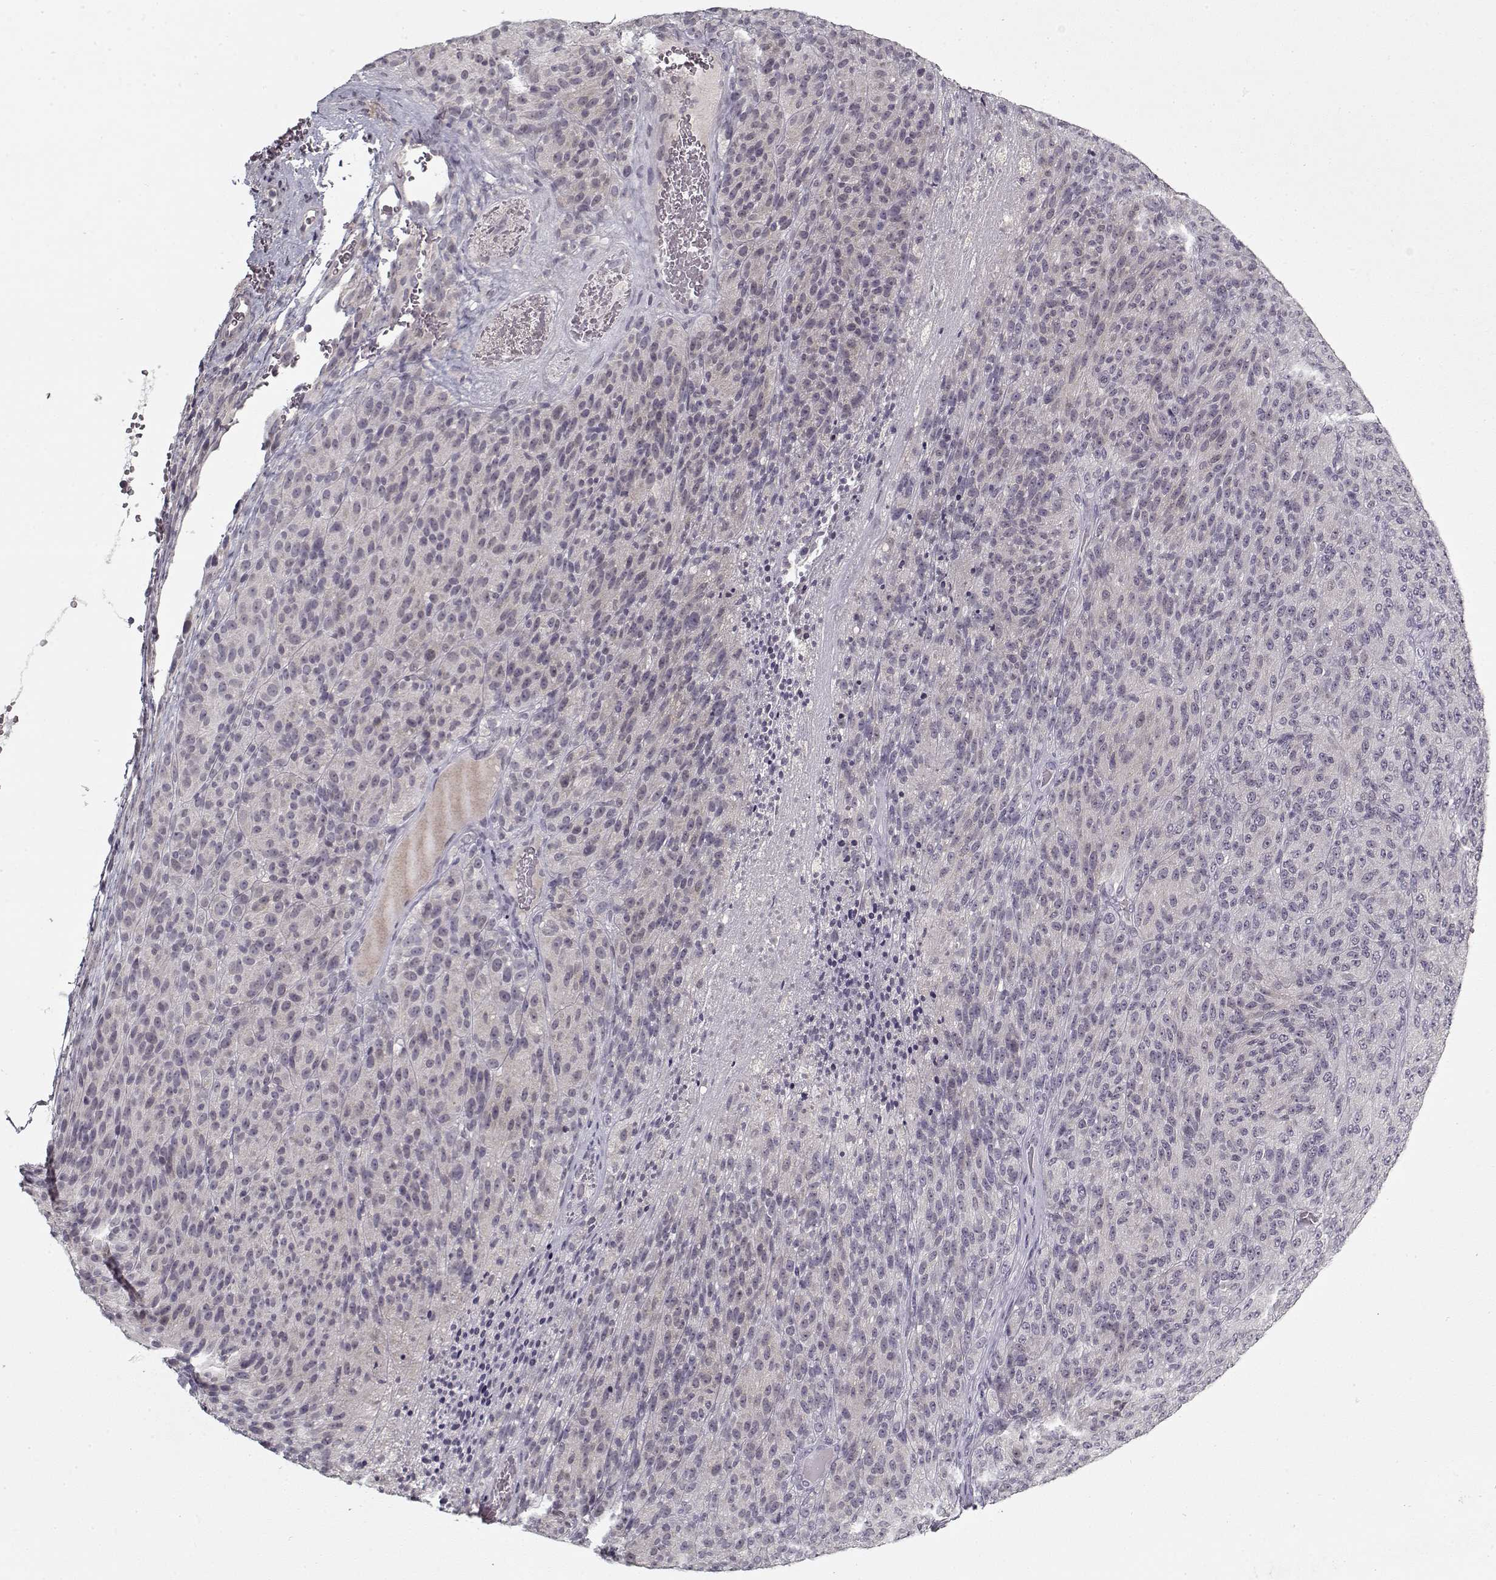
{"staining": {"intensity": "negative", "quantity": "none", "location": "none"}, "tissue": "melanoma", "cell_type": "Tumor cells", "image_type": "cancer", "snomed": [{"axis": "morphology", "description": "Malignant melanoma, Metastatic site"}, {"axis": "topography", "description": "Brain"}], "caption": "An image of human malignant melanoma (metastatic site) is negative for staining in tumor cells.", "gene": "LAMA2", "patient": {"sex": "female", "age": 56}}